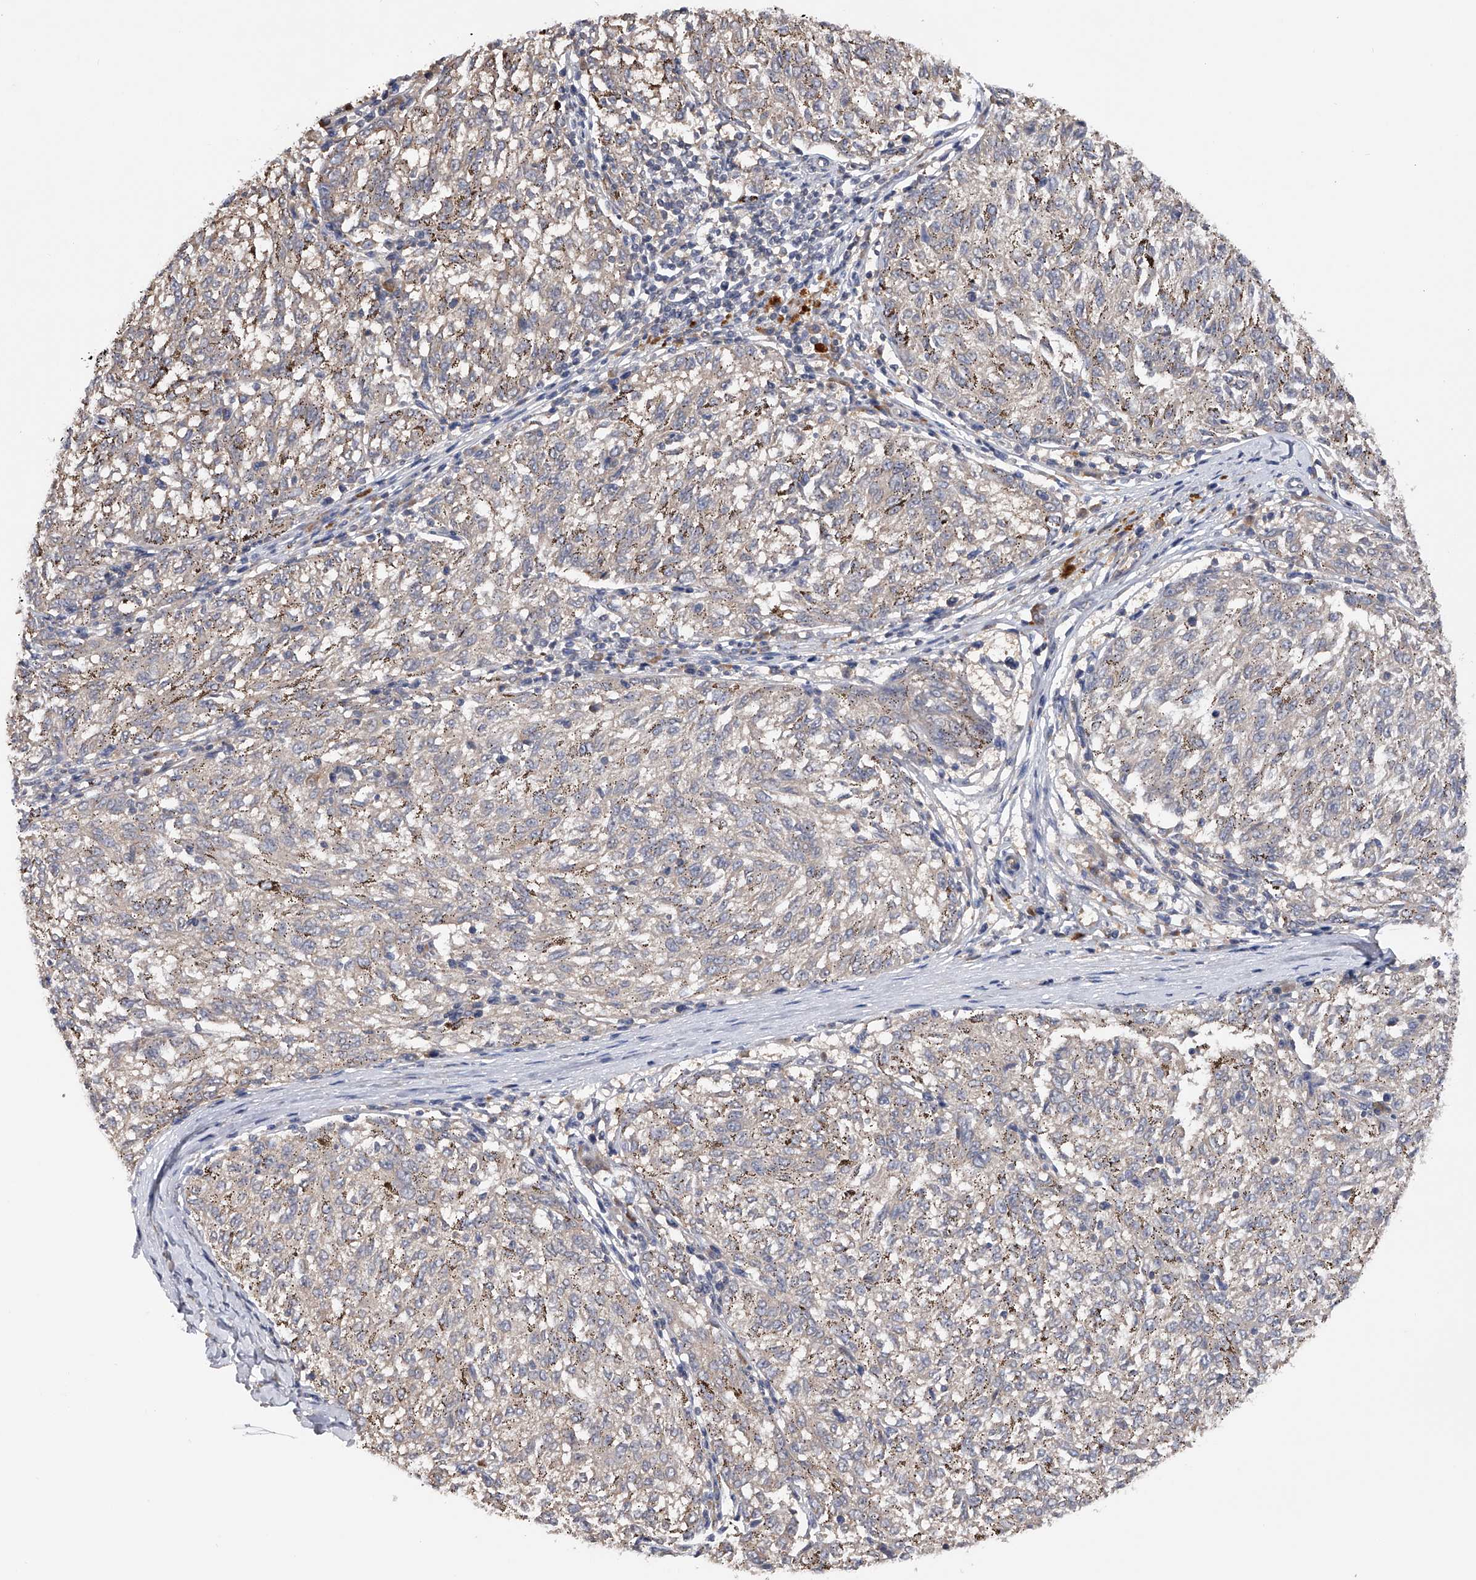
{"staining": {"intensity": "negative", "quantity": "none", "location": "none"}, "tissue": "melanoma", "cell_type": "Tumor cells", "image_type": "cancer", "snomed": [{"axis": "morphology", "description": "Malignant melanoma, NOS"}, {"axis": "topography", "description": "Skin"}], "caption": "High magnification brightfield microscopy of melanoma stained with DAB (3,3'-diaminobenzidine) (brown) and counterstained with hematoxylin (blue): tumor cells show no significant positivity.", "gene": "CFAP298", "patient": {"sex": "female", "age": 72}}